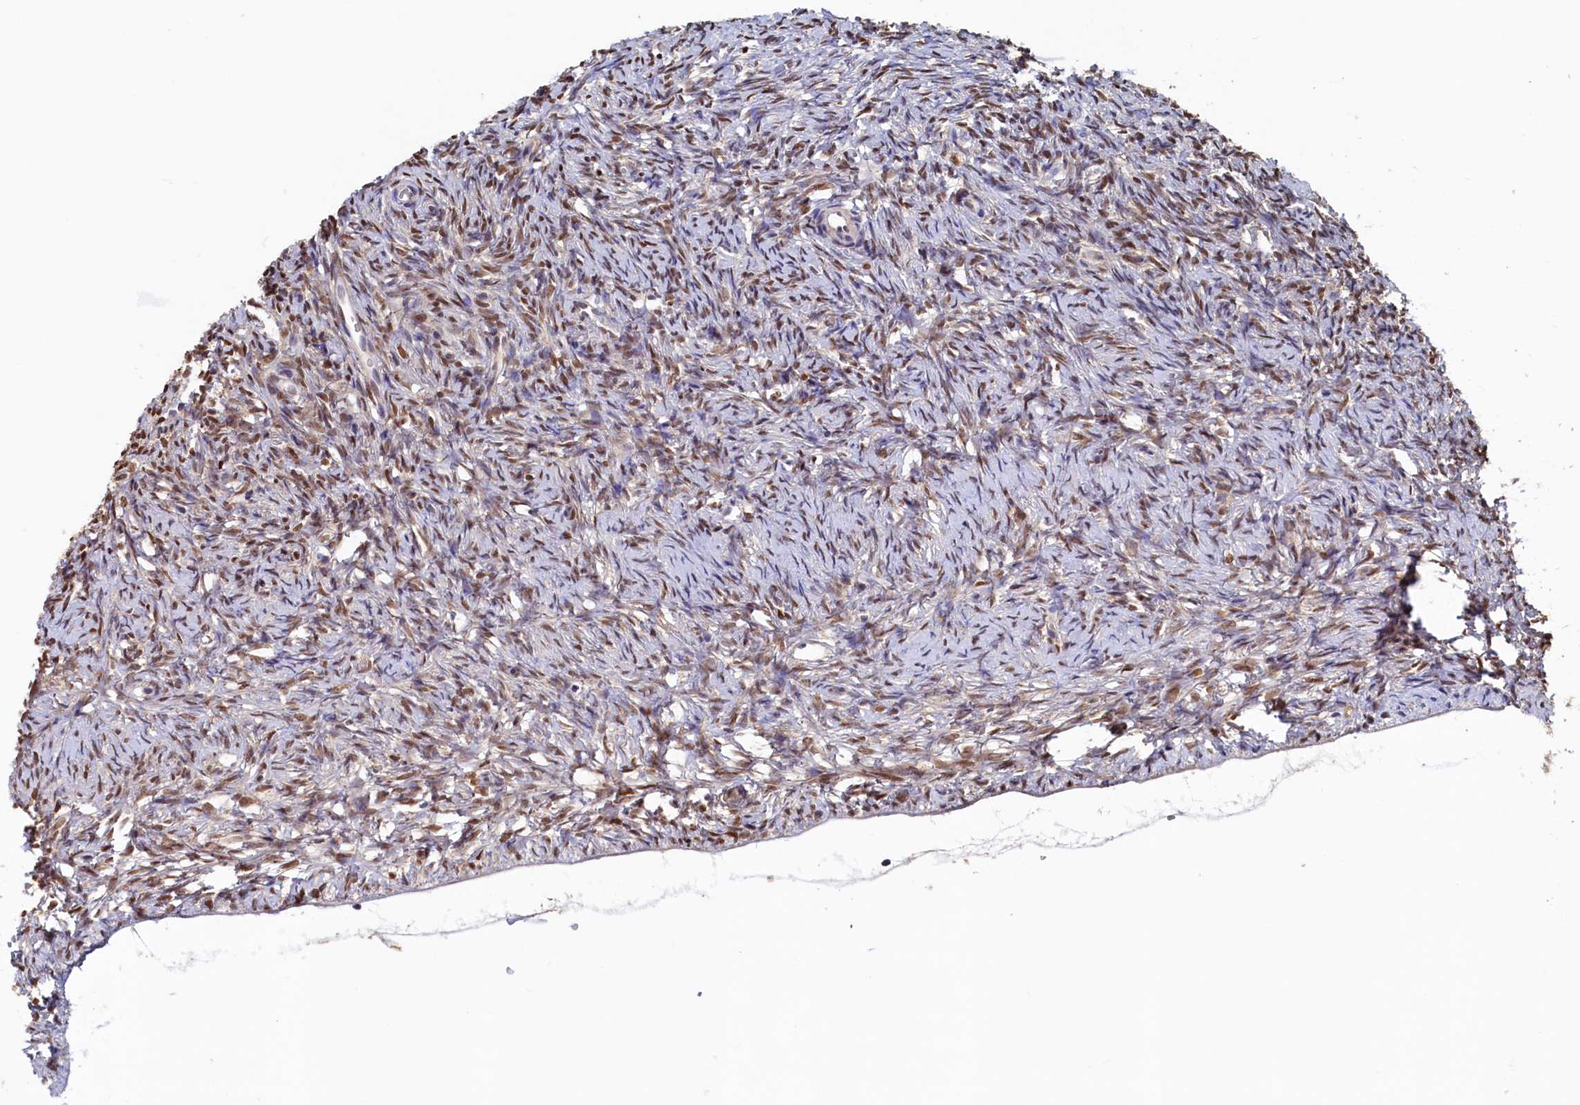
{"staining": {"intensity": "moderate", "quantity": ">75%", "location": "nuclear"}, "tissue": "ovary", "cell_type": "Ovarian stroma cells", "image_type": "normal", "snomed": [{"axis": "morphology", "description": "Normal tissue, NOS"}, {"axis": "topography", "description": "Ovary"}], "caption": "Immunohistochemistry (DAB) staining of unremarkable human ovary demonstrates moderate nuclear protein expression in approximately >75% of ovarian stroma cells.", "gene": "AHCY", "patient": {"sex": "female", "age": 51}}